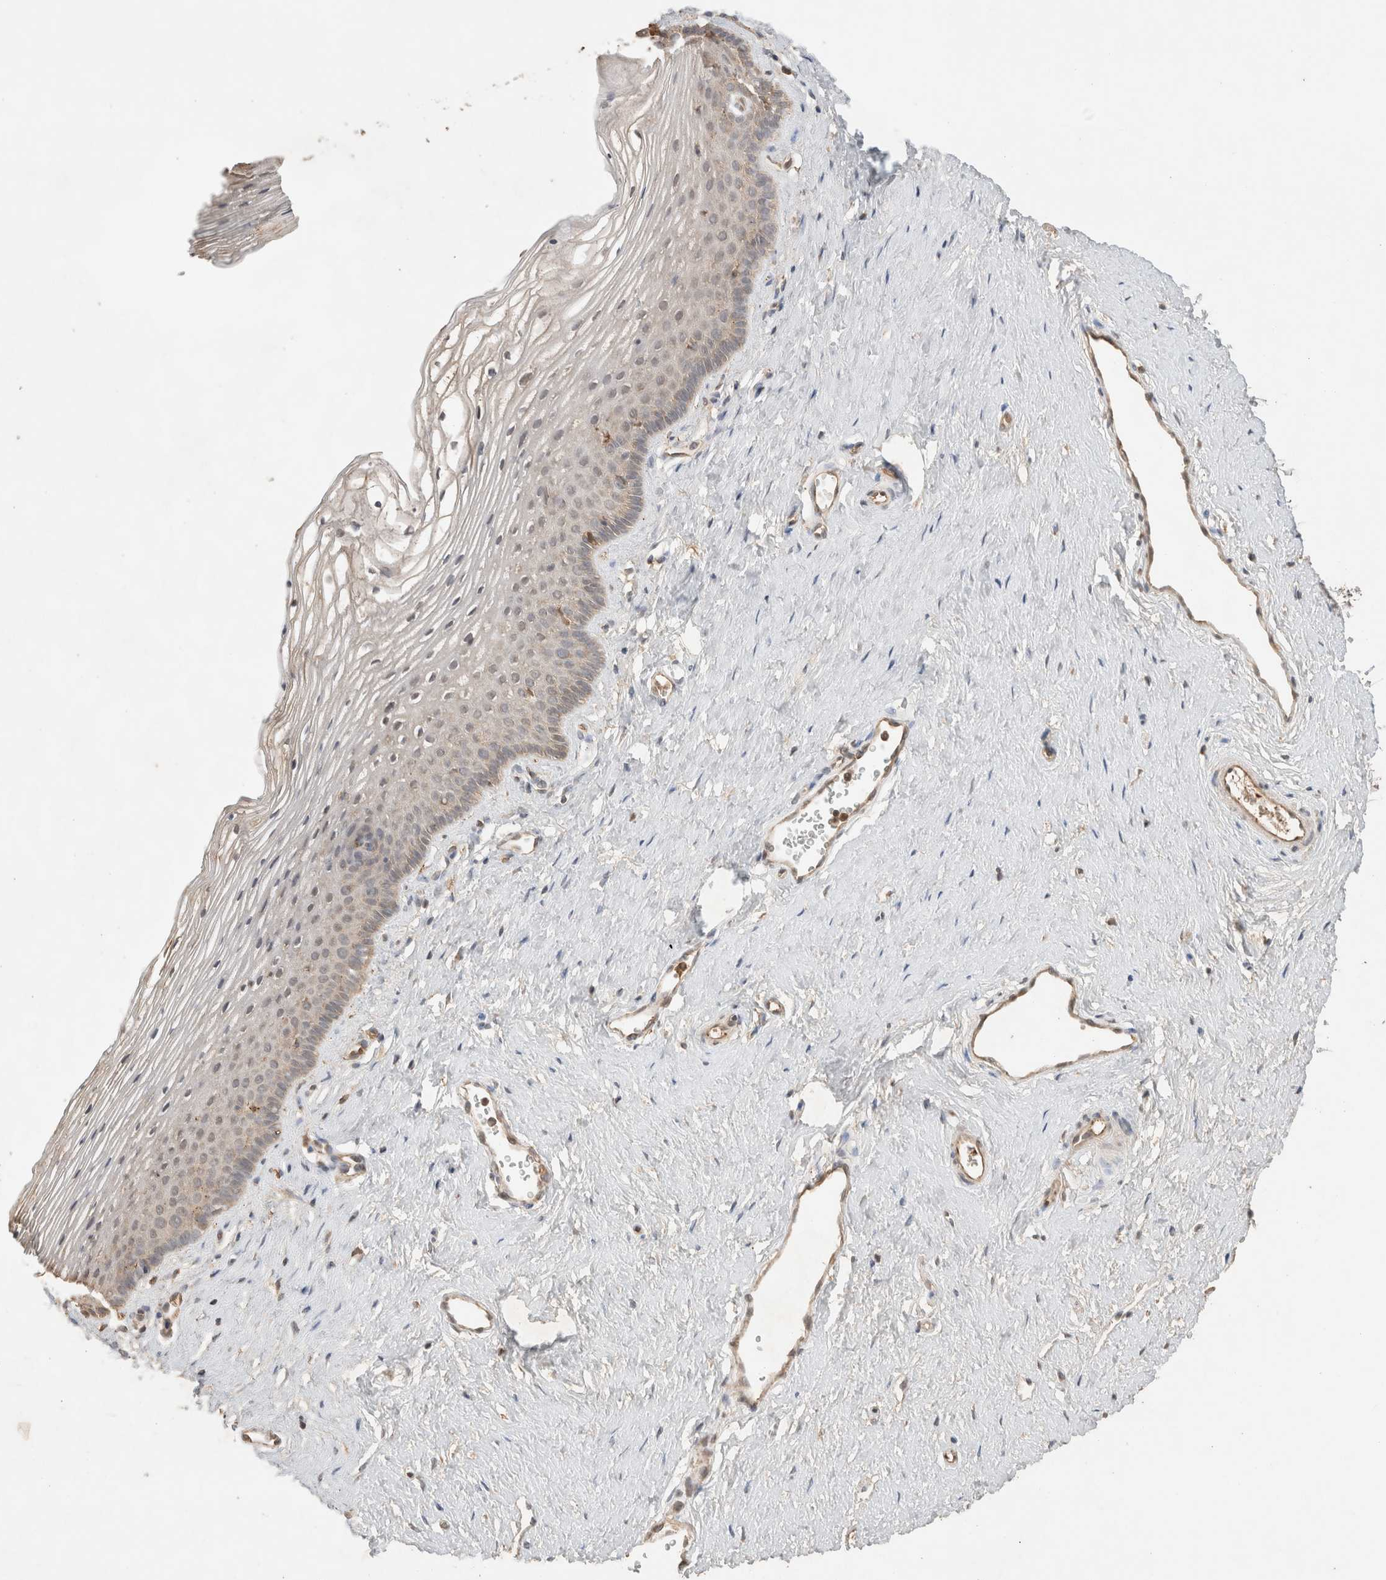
{"staining": {"intensity": "weak", "quantity": "25%-75%", "location": "nuclear"}, "tissue": "vagina", "cell_type": "Squamous epithelial cells", "image_type": "normal", "snomed": [{"axis": "morphology", "description": "Normal tissue, NOS"}, {"axis": "topography", "description": "Vagina"}], "caption": "A brown stain shows weak nuclear positivity of a protein in squamous epithelial cells of normal vagina.", "gene": "YWHAH", "patient": {"sex": "female", "age": 32}}